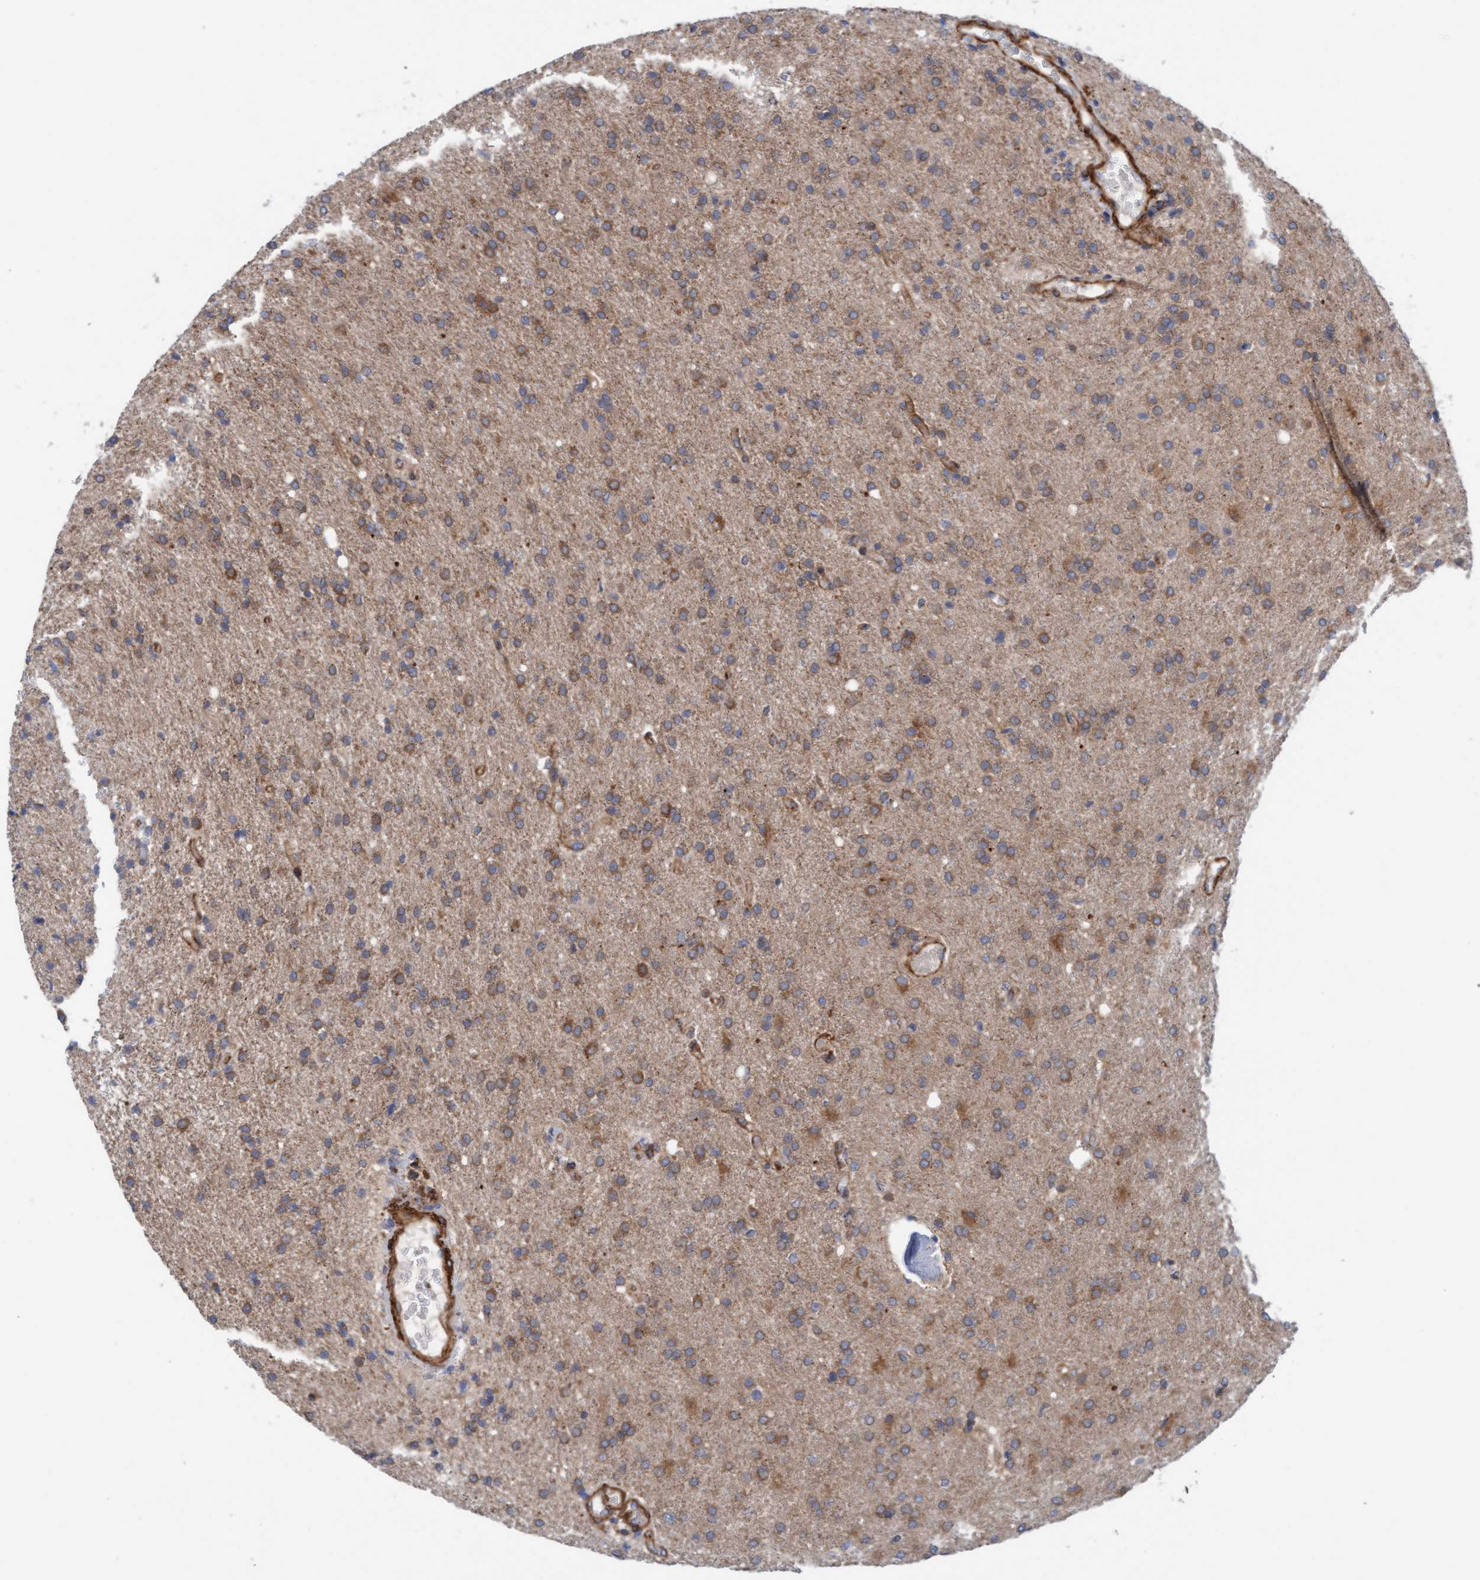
{"staining": {"intensity": "moderate", "quantity": "25%-75%", "location": "cytoplasmic/membranous"}, "tissue": "glioma", "cell_type": "Tumor cells", "image_type": "cancer", "snomed": [{"axis": "morphology", "description": "Glioma, malignant, High grade"}, {"axis": "topography", "description": "Brain"}], "caption": "Human malignant high-grade glioma stained with a brown dye exhibits moderate cytoplasmic/membranous positive positivity in about 25%-75% of tumor cells.", "gene": "CDK5RAP3", "patient": {"sex": "male", "age": 72}}